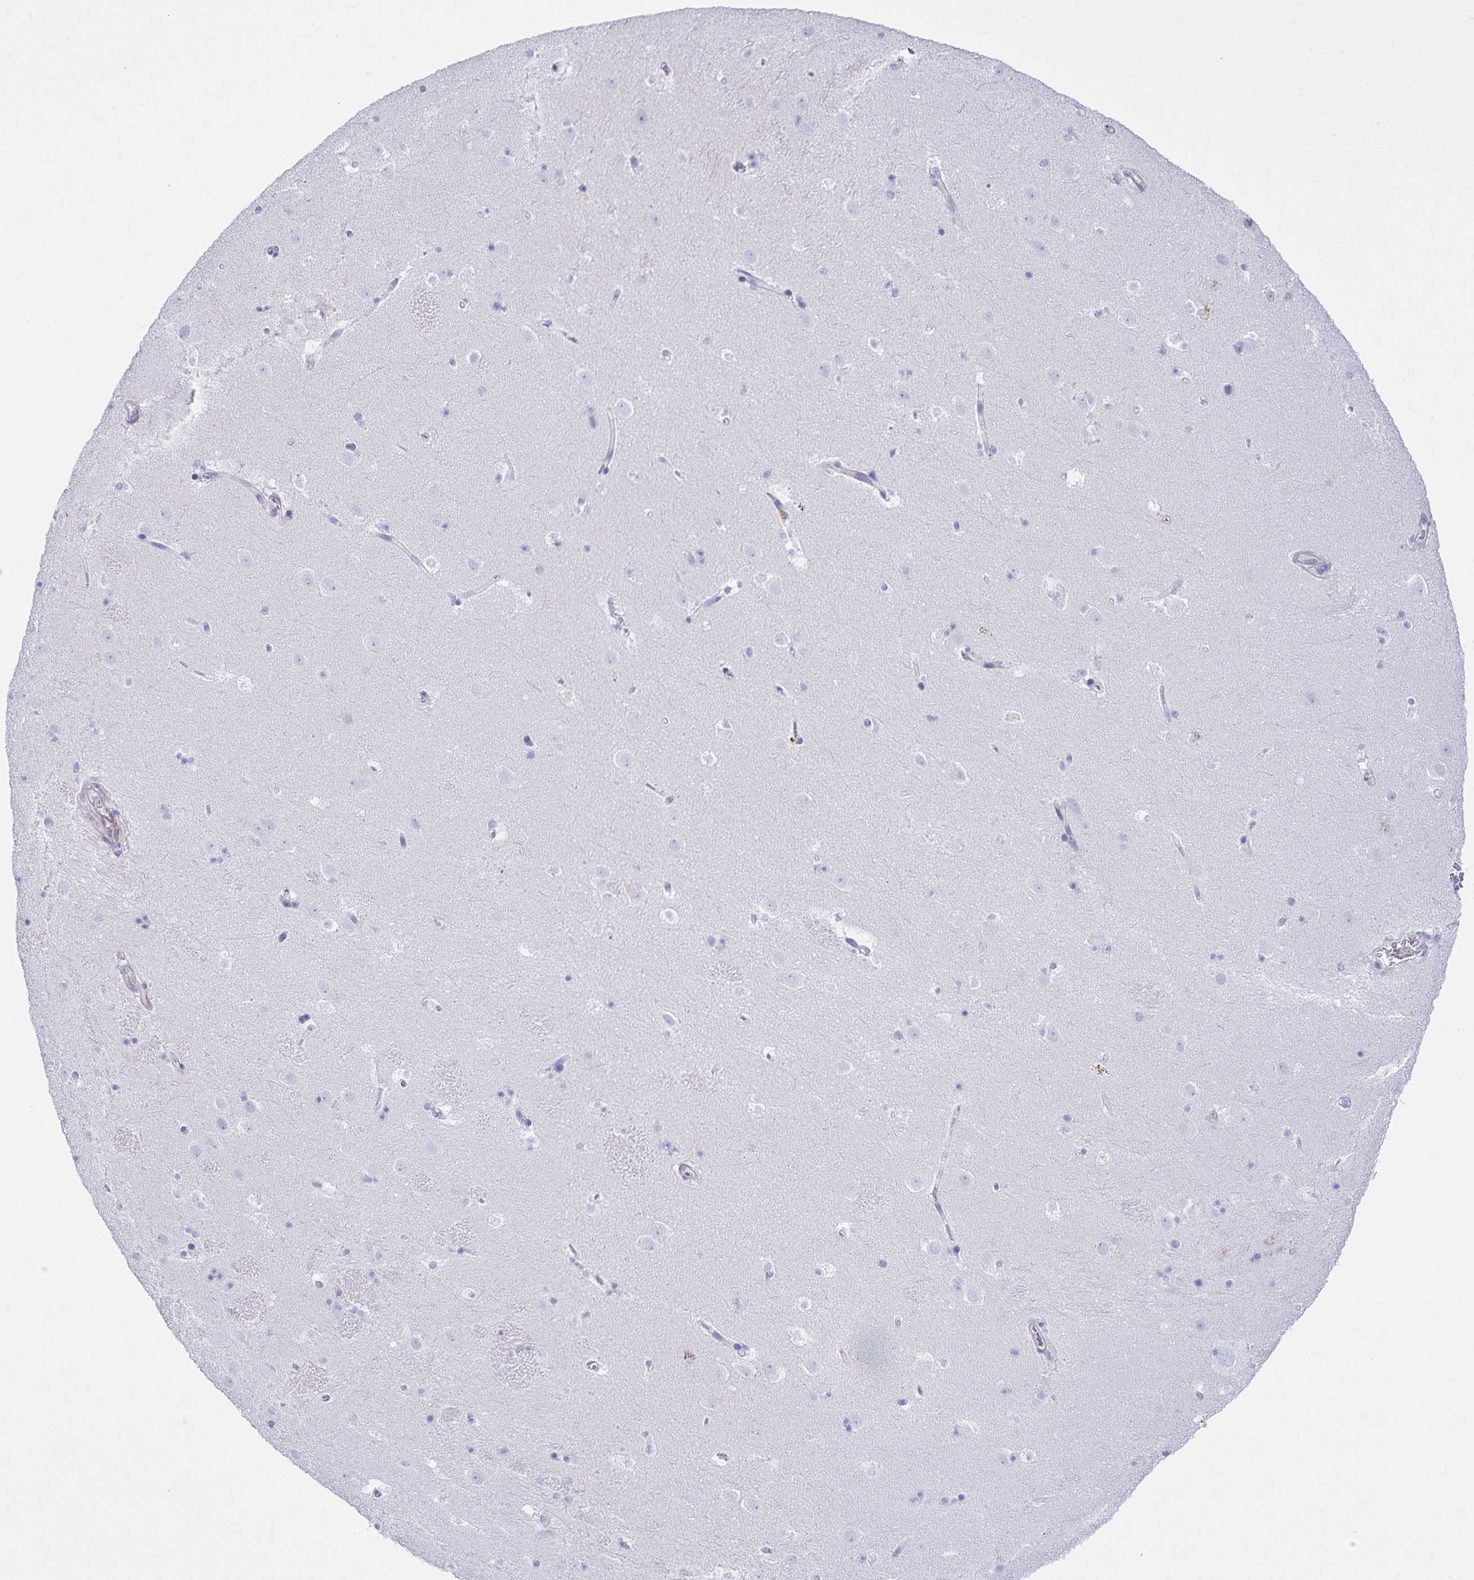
{"staining": {"intensity": "negative", "quantity": "none", "location": "none"}, "tissue": "caudate", "cell_type": "Glial cells", "image_type": "normal", "snomed": [{"axis": "morphology", "description": "Normal tissue, NOS"}, {"axis": "topography", "description": "Lateral ventricle wall"}], "caption": "Glial cells are negative for brown protein staining in benign caudate.", "gene": "UBQLN3", "patient": {"sex": "male", "age": 37}}